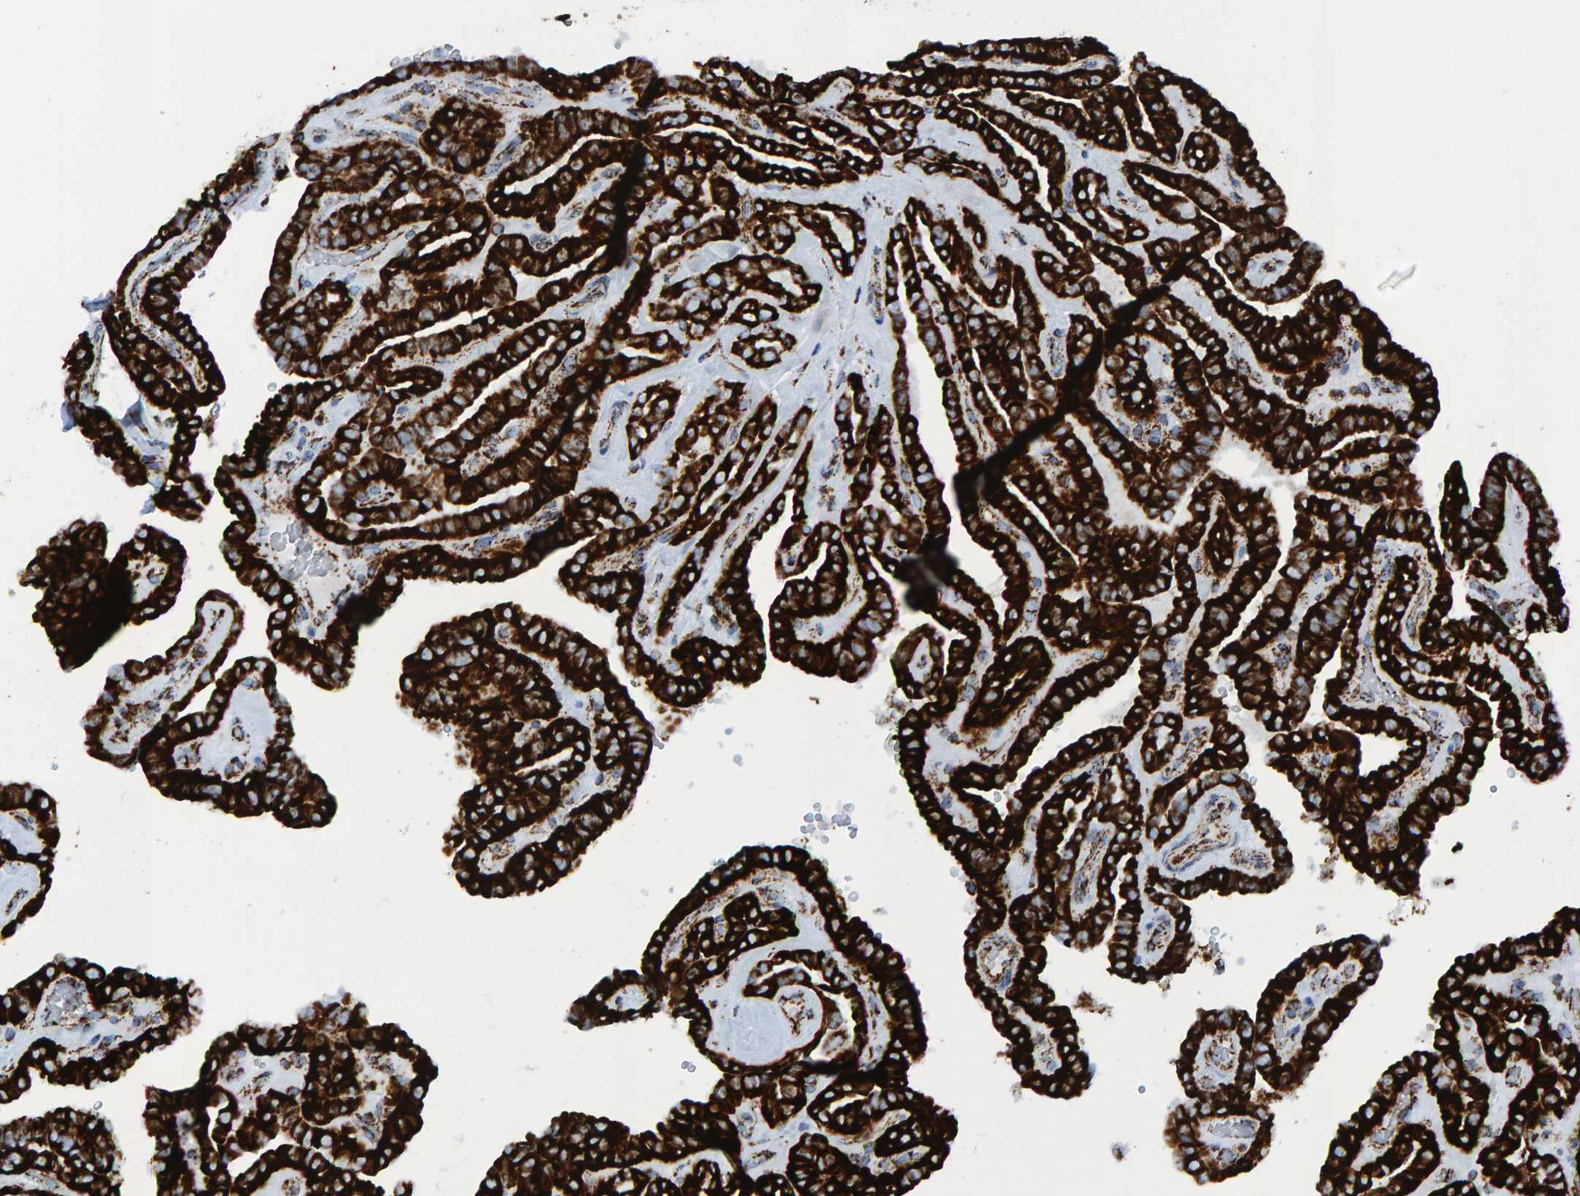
{"staining": {"intensity": "strong", "quantity": ">75%", "location": "cytoplasmic/membranous"}, "tissue": "thyroid cancer", "cell_type": "Tumor cells", "image_type": "cancer", "snomed": [{"axis": "morphology", "description": "Papillary adenocarcinoma, NOS"}, {"axis": "topography", "description": "Thyroid gland"}], "caption": "Protein expression by immunohistochemistry displays strong cytoplasmic/membranous positivity in approximately >75% of tumor cells in papillary adenocarcinoma (thyroid). The protein is stained brown, and the nuclei are stained in blue (DAB IHC with brightfield microscopy, high magnification).", "gene": "ENSG00000262660", "patient": {"sex": "male", "age": 77}}